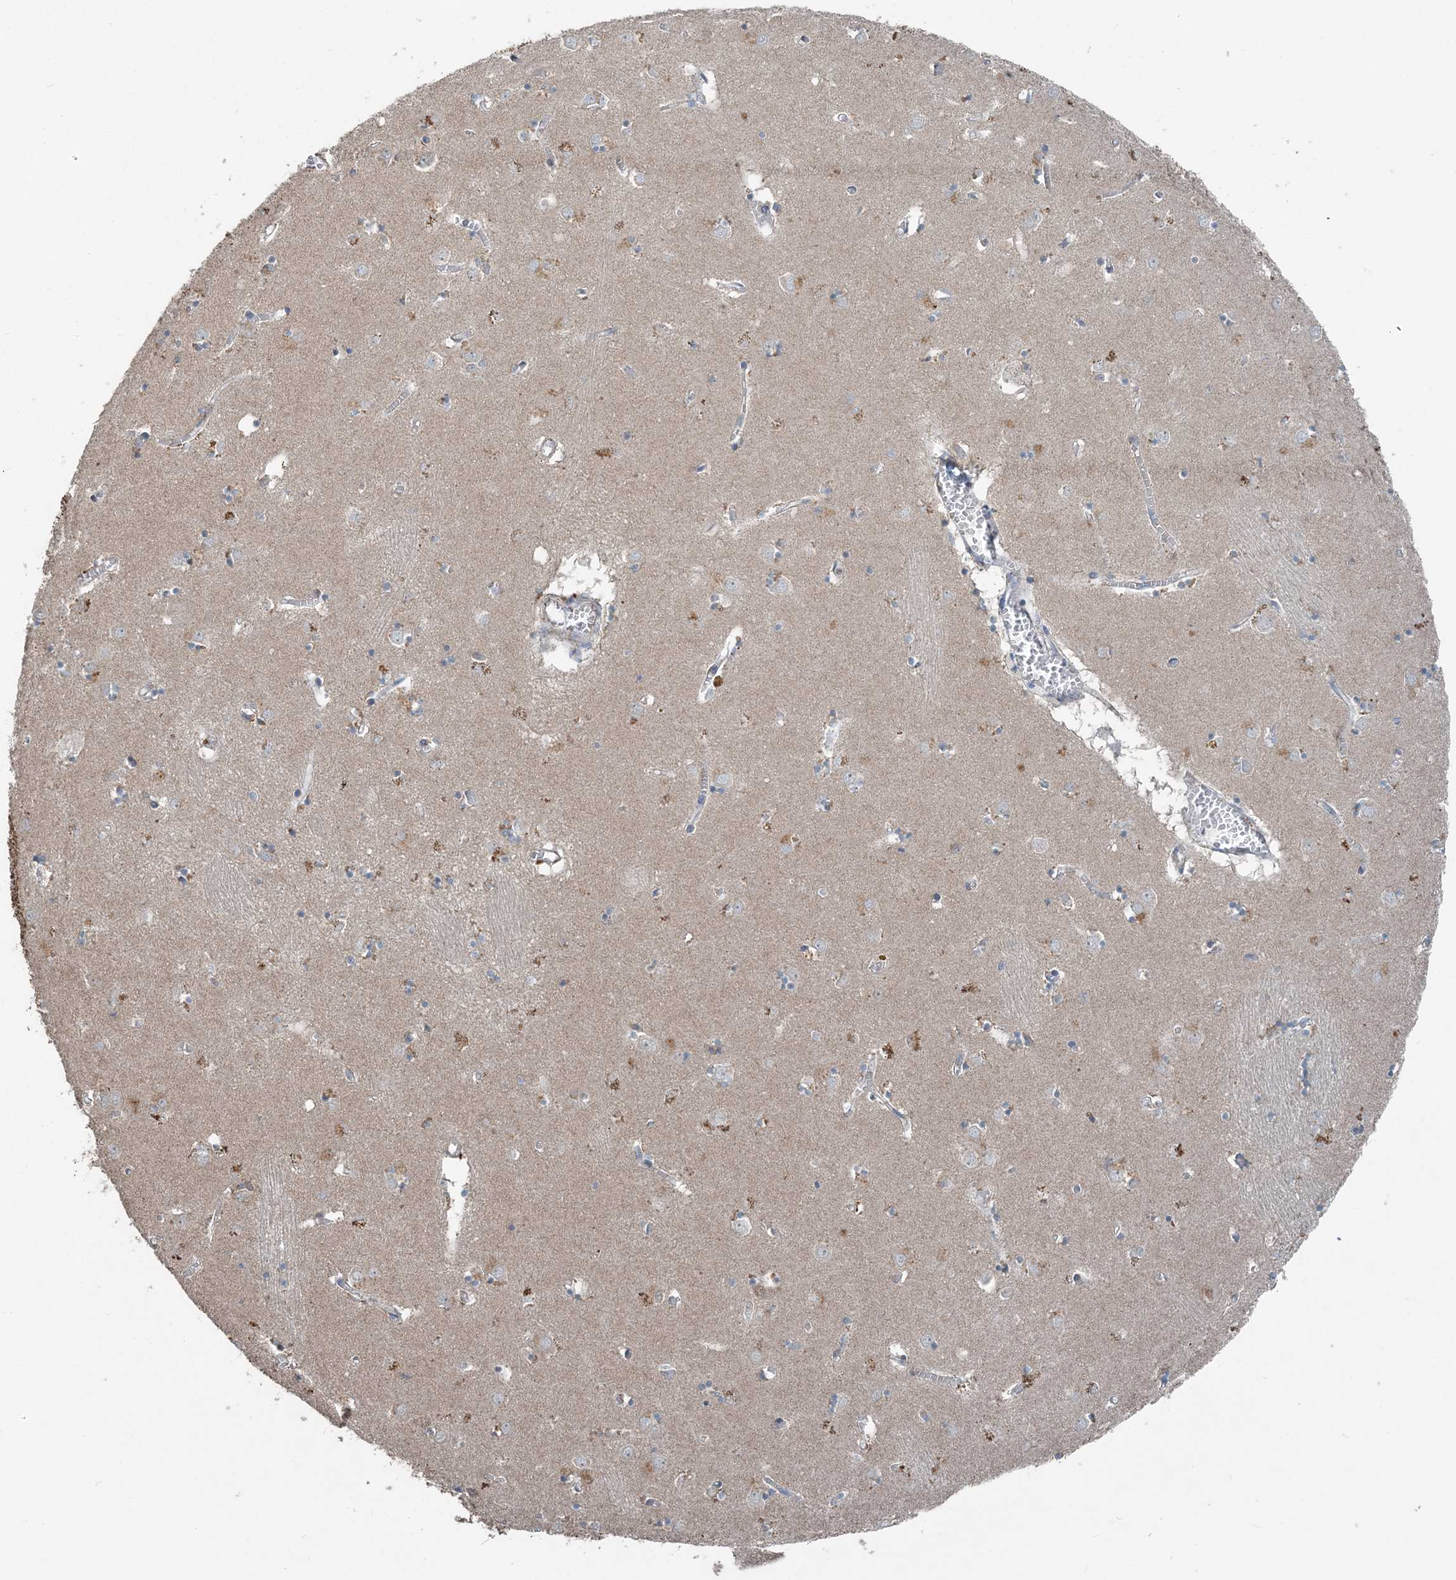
{"staining": {"intensity": "moderate", "quantity": "25%-75%", "location": "cytoplasmic/membranous"}, "tissue": "caudate", "cell_type": "Glial cells", "image_type": "normal", "snomed": [{"axis": "morphology", "description": "Normal tissue, NOS"}, {"axis": "topography", "description": "Lateral ventricle wall"}], "caption": "Approximately 25%-75% of glial cells in normal human caudate exhibit moderate cytoplasmic/membranous protein staining as visualized by brown immunohistochemical staining.", "gene": "SUCLG1", "patient": {"sex": "male", "age": 70}}